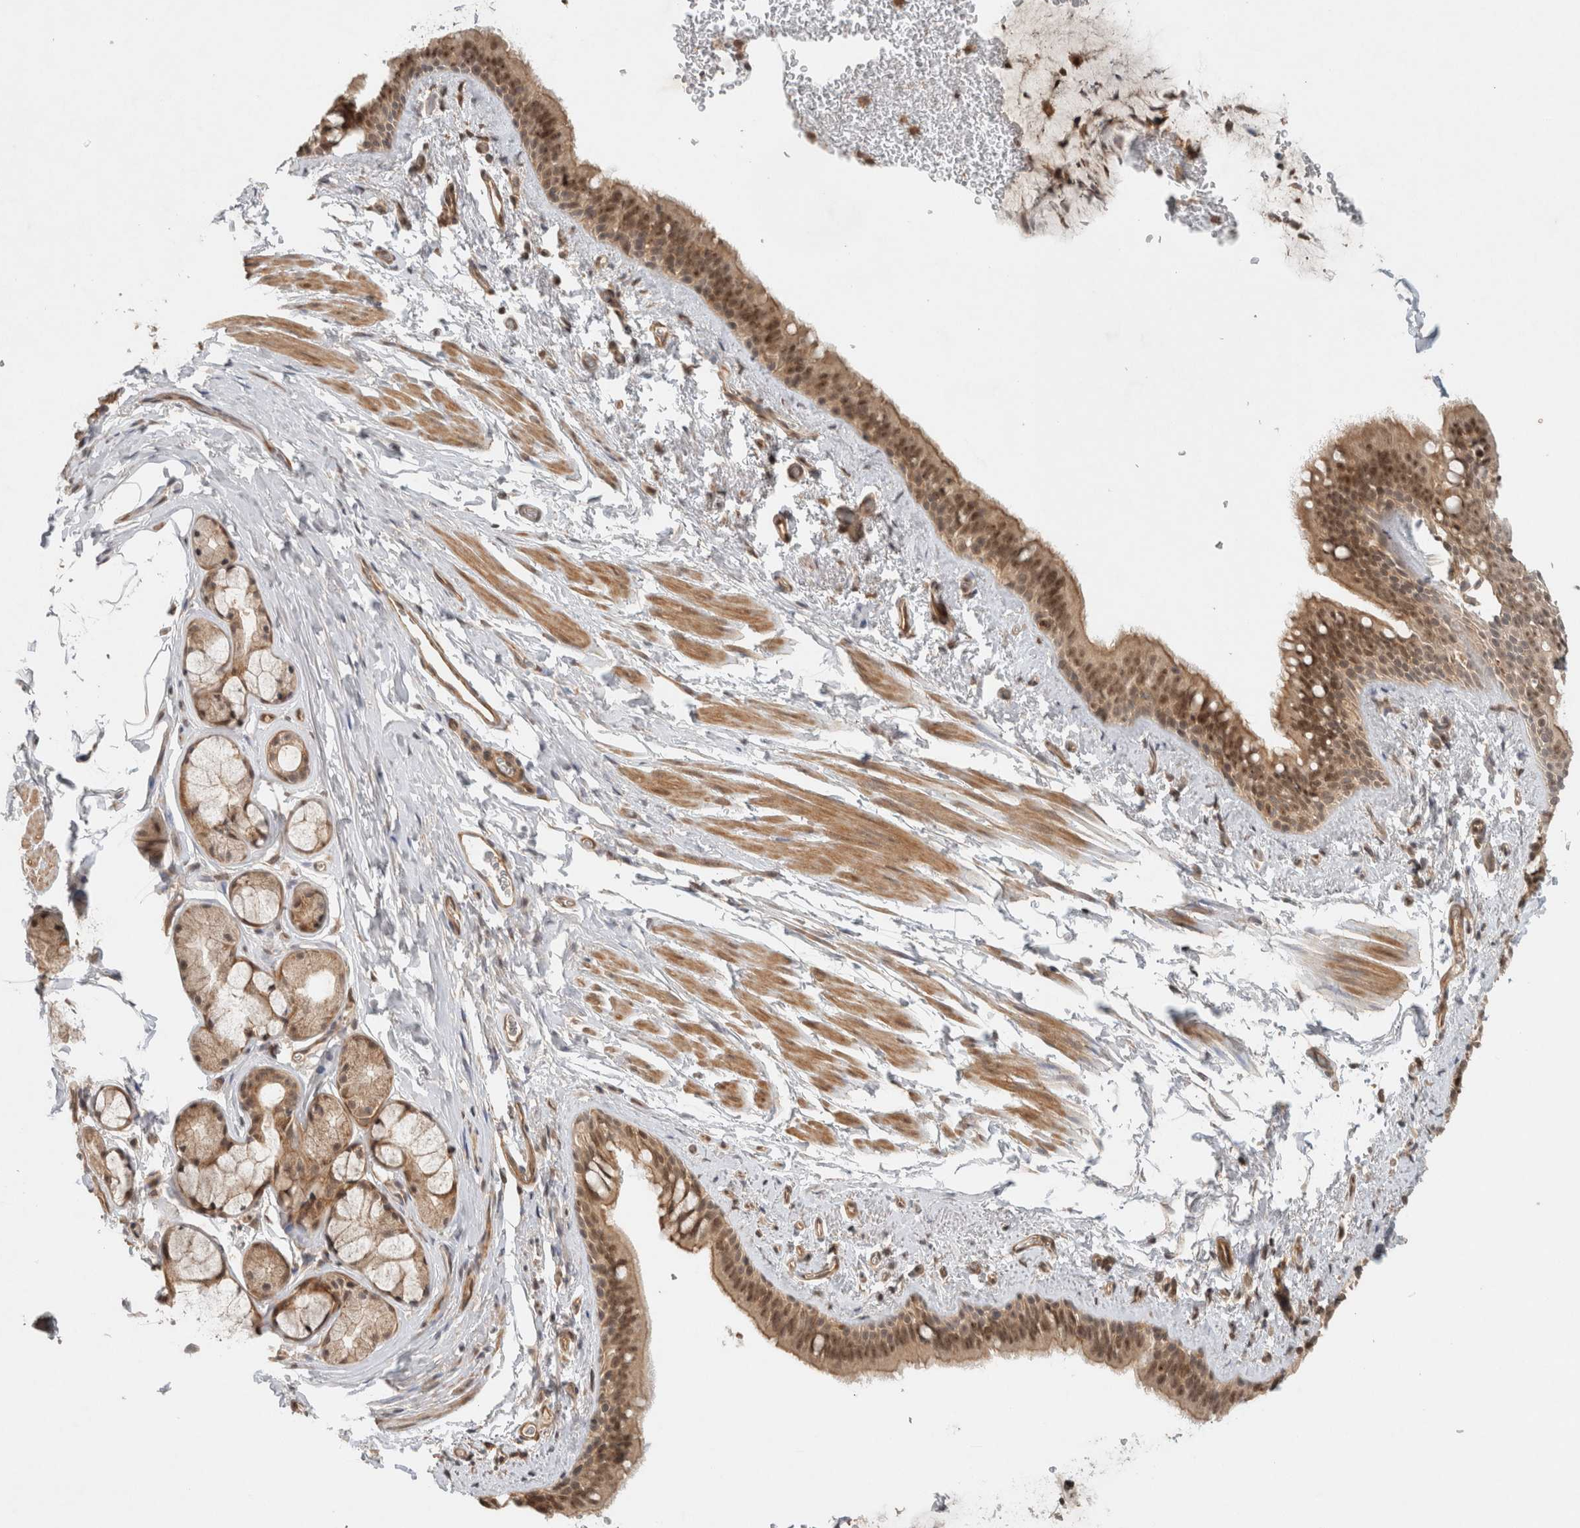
{"staining": {"intensity": "moderate", "quantity": ">75%", "location": "cytoplasmic/membranous,nuclear"}, "tissue": "bronchus", "cell_type": "Respiratory epithelial cells", "image_type": "normal", "snomed": [{"axis": "morphology", "description": "Normal tissue, NOS"}, {"axis": "topography", "description": "Cartilage tissue"}, {"axis": "topography", "description": "Bronchus"}, {"axis": "topography", "description": "Lung"}], "caption": "A brown stain highlights moderate cytoplasmic/membranous,nuclear positivity of a protein in respiratory epithelial cells of unremarkable bronchus.", "gene": "CAAP1", "patient": {"sex": "male", "age": 64}}